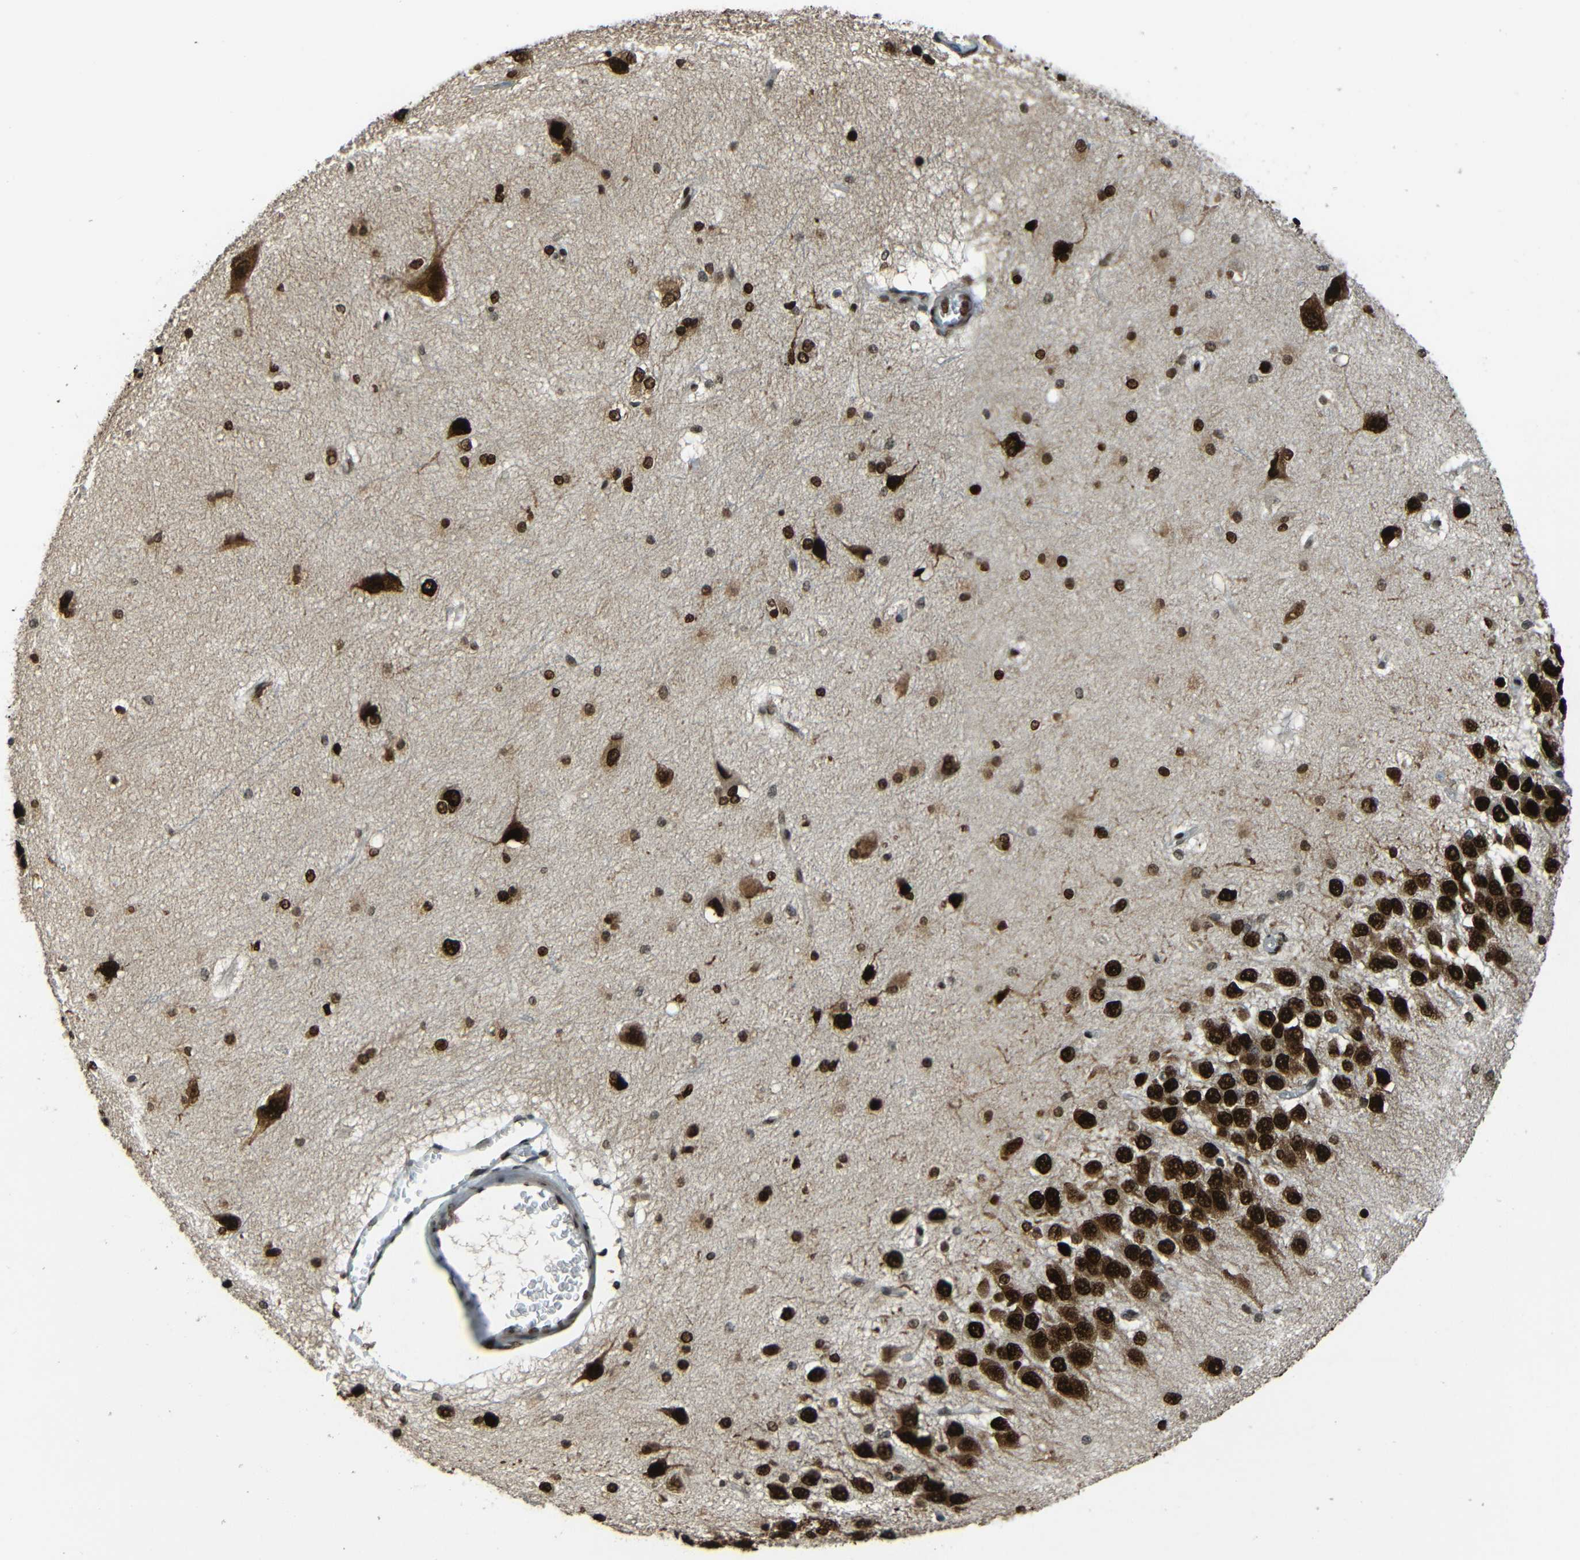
{"staining": {"intensity": "strong", "quantity": ">75%", "location": "nuclear"}, "tissue": "hippocampus", "cell_type": "Glial cells", "image_type": "normal", "snomed": [{"axis": "morphology", "description": "Normal tissue, NOS"}, {"axis": "topography", "description": "Hippocampus"}], "caption": "This is an image of immunohistochemistry staining of normal hippocampus, which shows strong staining in the nuclear of glial cells.", "gene": "PSIP1", "patient": {"sex": "female", "age": 19}}